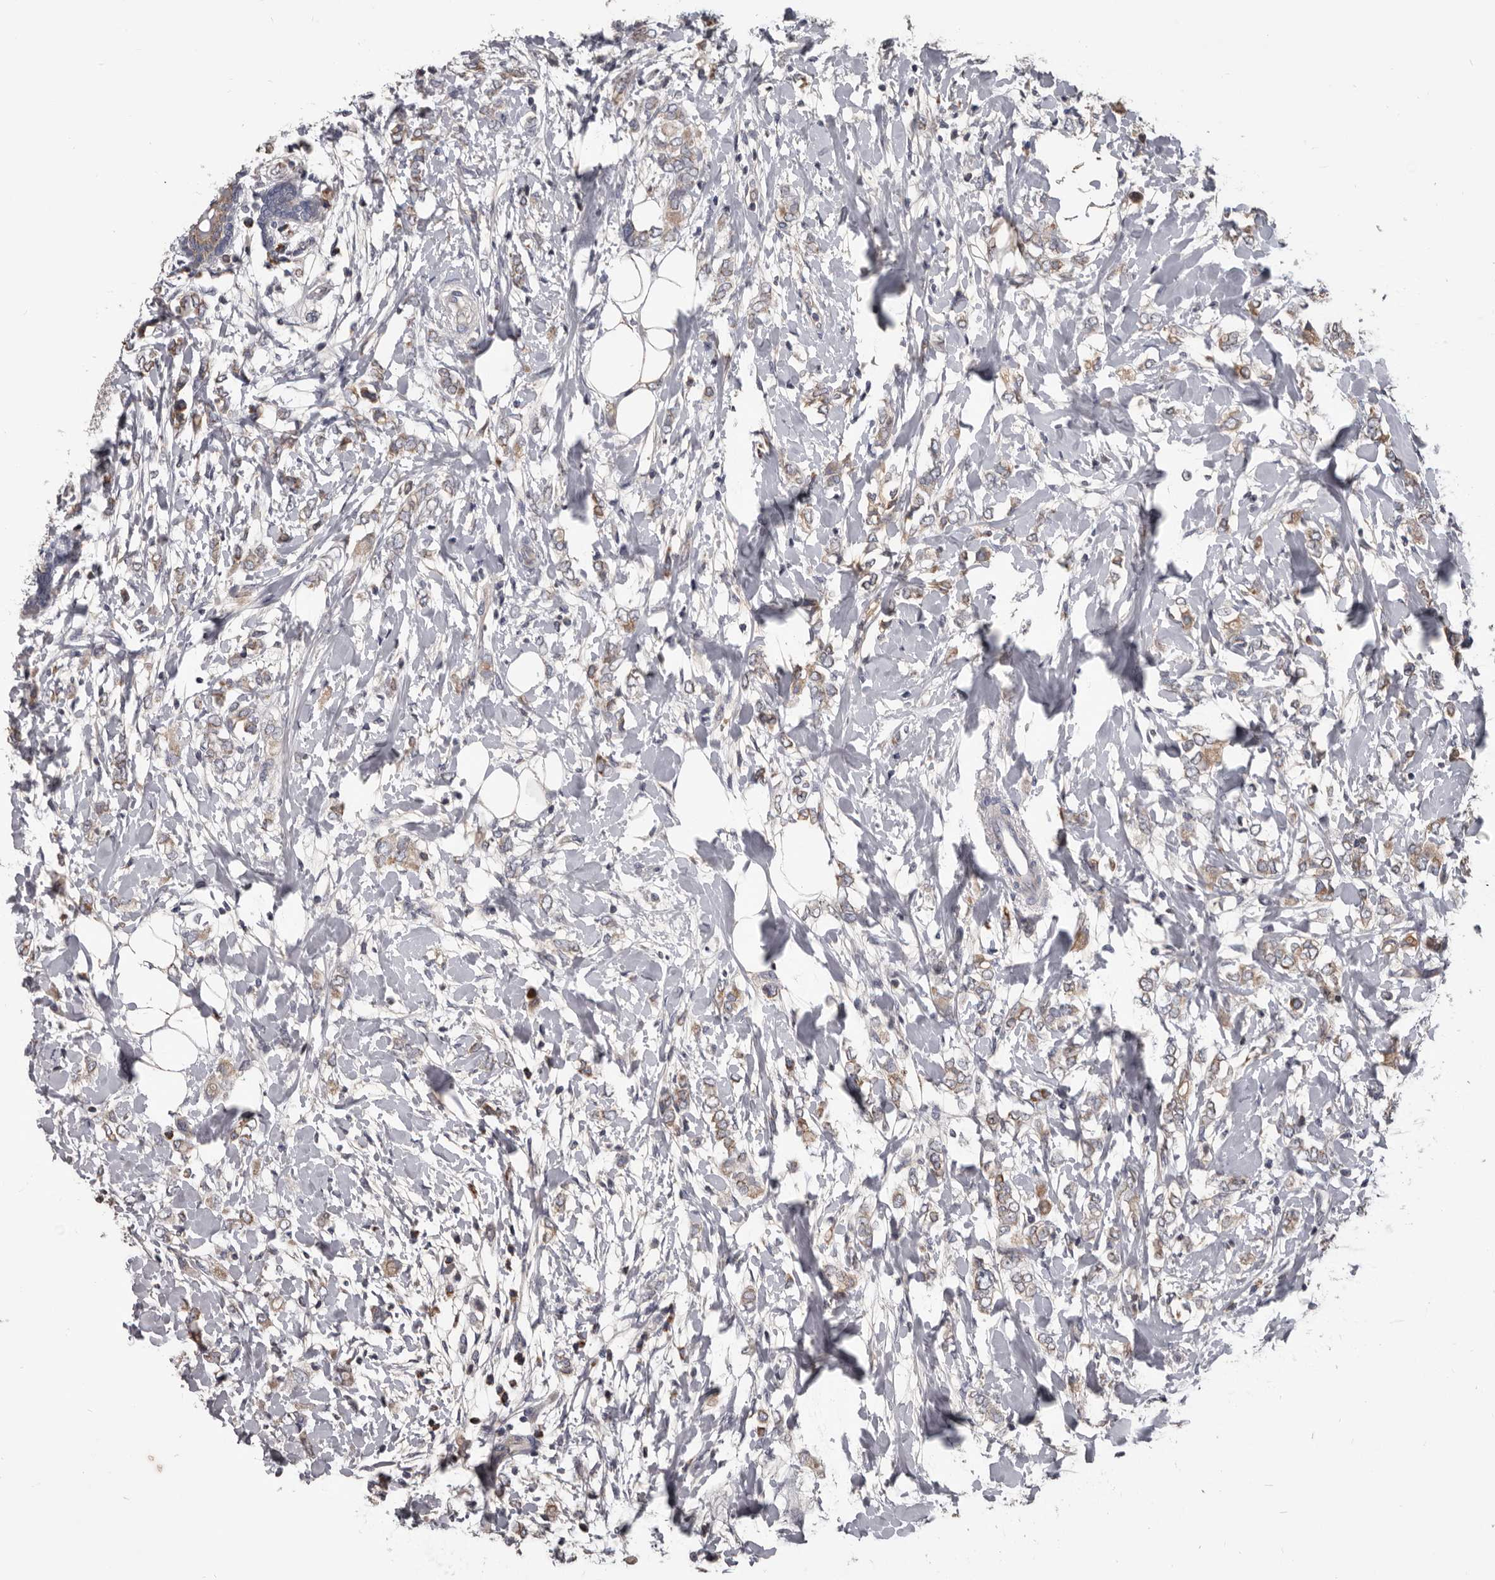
{"staining": {"intensity": "weak", "quantity": "25%-75%", "location": "cytoplasmic/membranous"}, "tissue": "breast cancer", "cell_type": "Tumor cells", "image_type": "cancer", "snomed": [{"axis": "morphology", "description": "Normal tissue, NOS"}, {"axis": "morphology", "description": "Lobular carcinoma"}, {"axis": "topography", "description": "Breast"}], "caption": "Breast lobular carcinoma stained with a protein marker shows weak staining in tumor cells.", "gene": "ALDH5A1", "patient": {"sex": "female", "age": 47}}